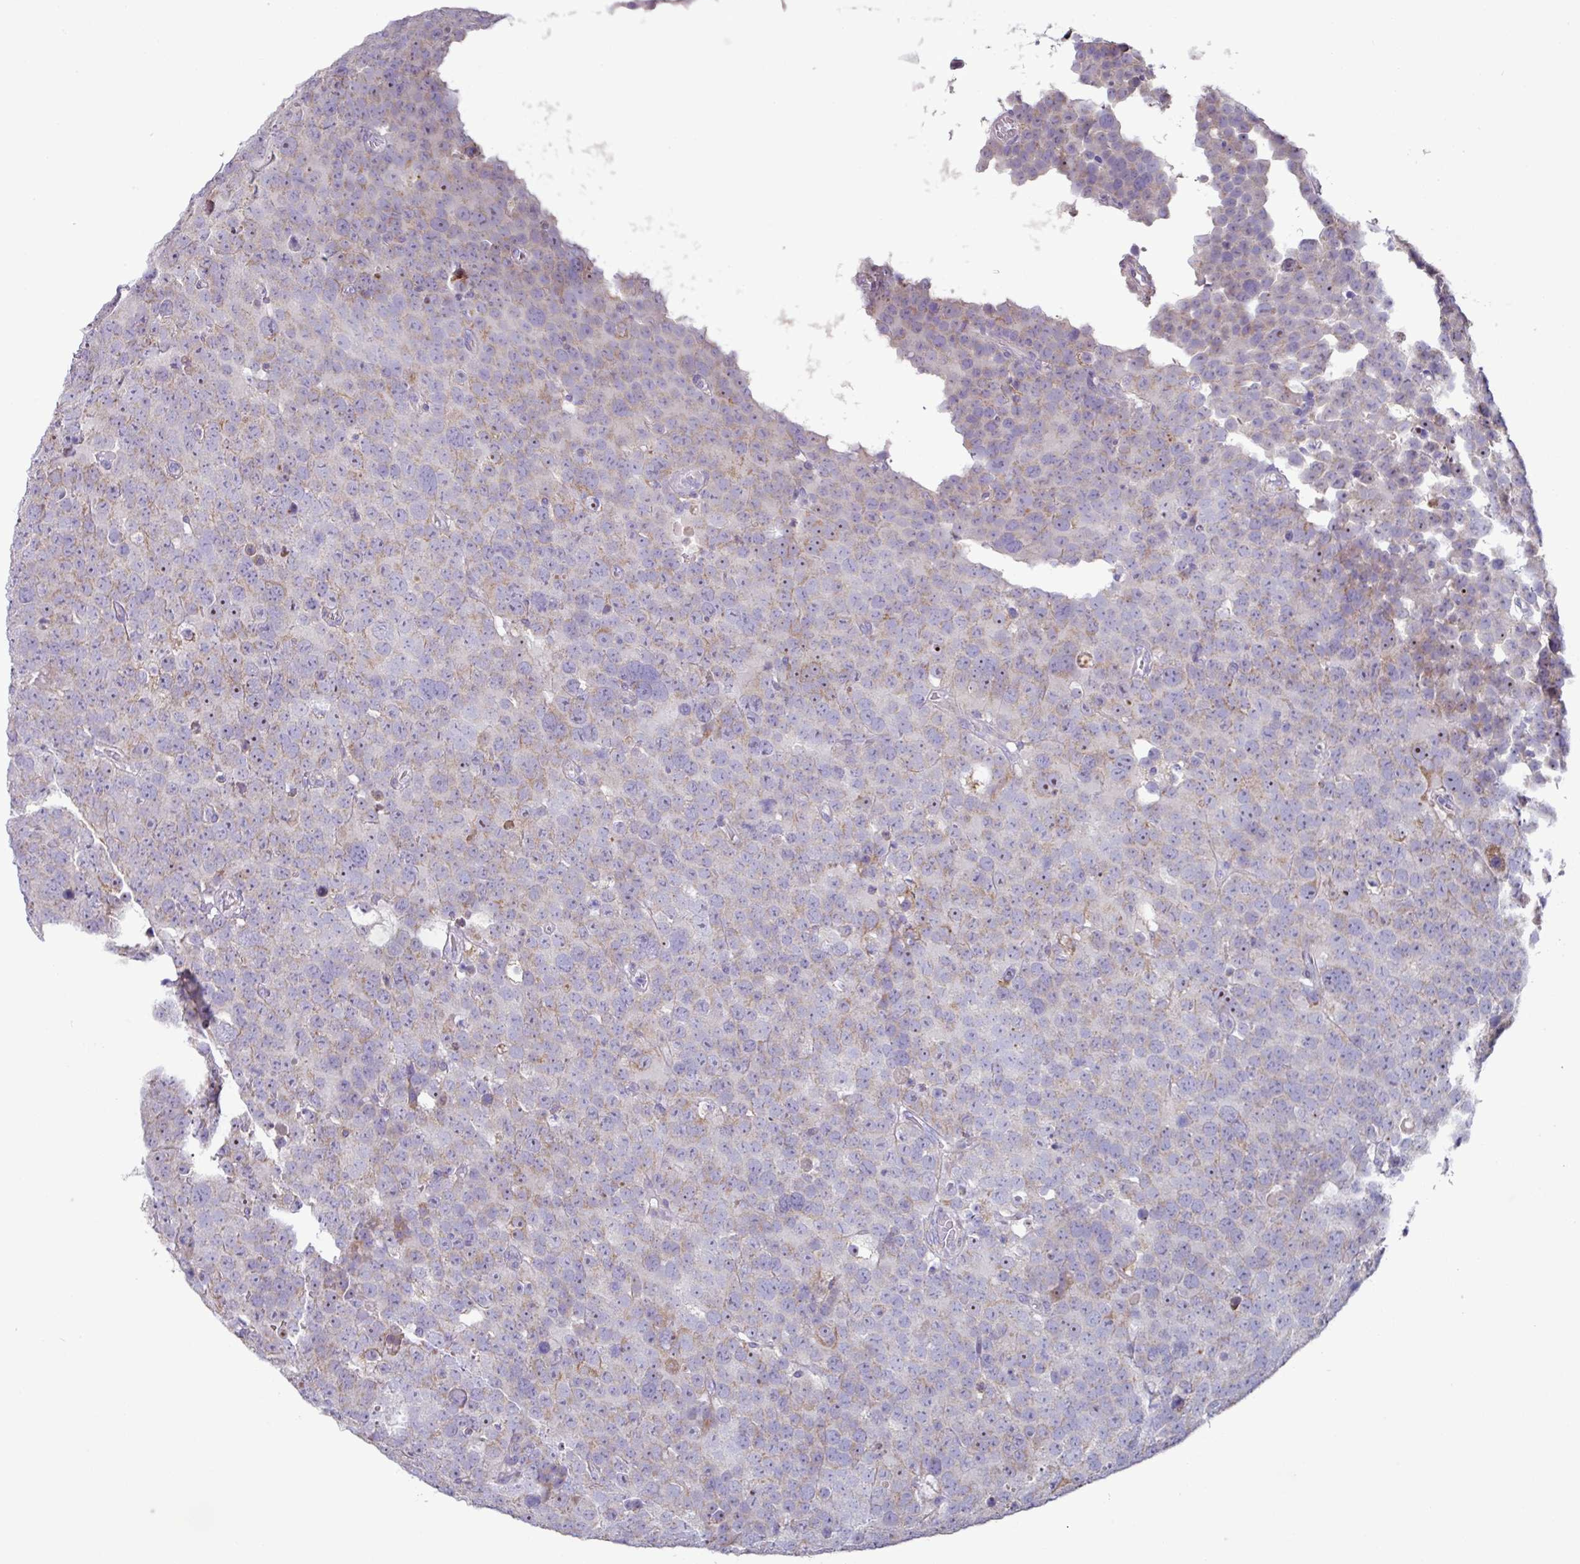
{"staining": {"intensity": "weak", "quantity": "25%-75%", "location": "cytoplasmic/membranous"}, "tissue": "testis cancer", "cell_type": "Tumor cells", "image_type": "cancer", "snomed": [{"axis": "morphology", "description": "Seminoma, NOS"}, {"axis": "topography", "description": "Testis"}], "caption": "Protein analysis of testis seminoma tissue exhibits weak cytoplasmic/membranous expression in approximately 25%-75% of tumor cells. (DAB IHC with brightfield microscopy, high magnification).", "gene": "MT-ND4", "patient": {"sex": "male", "age": 71}}